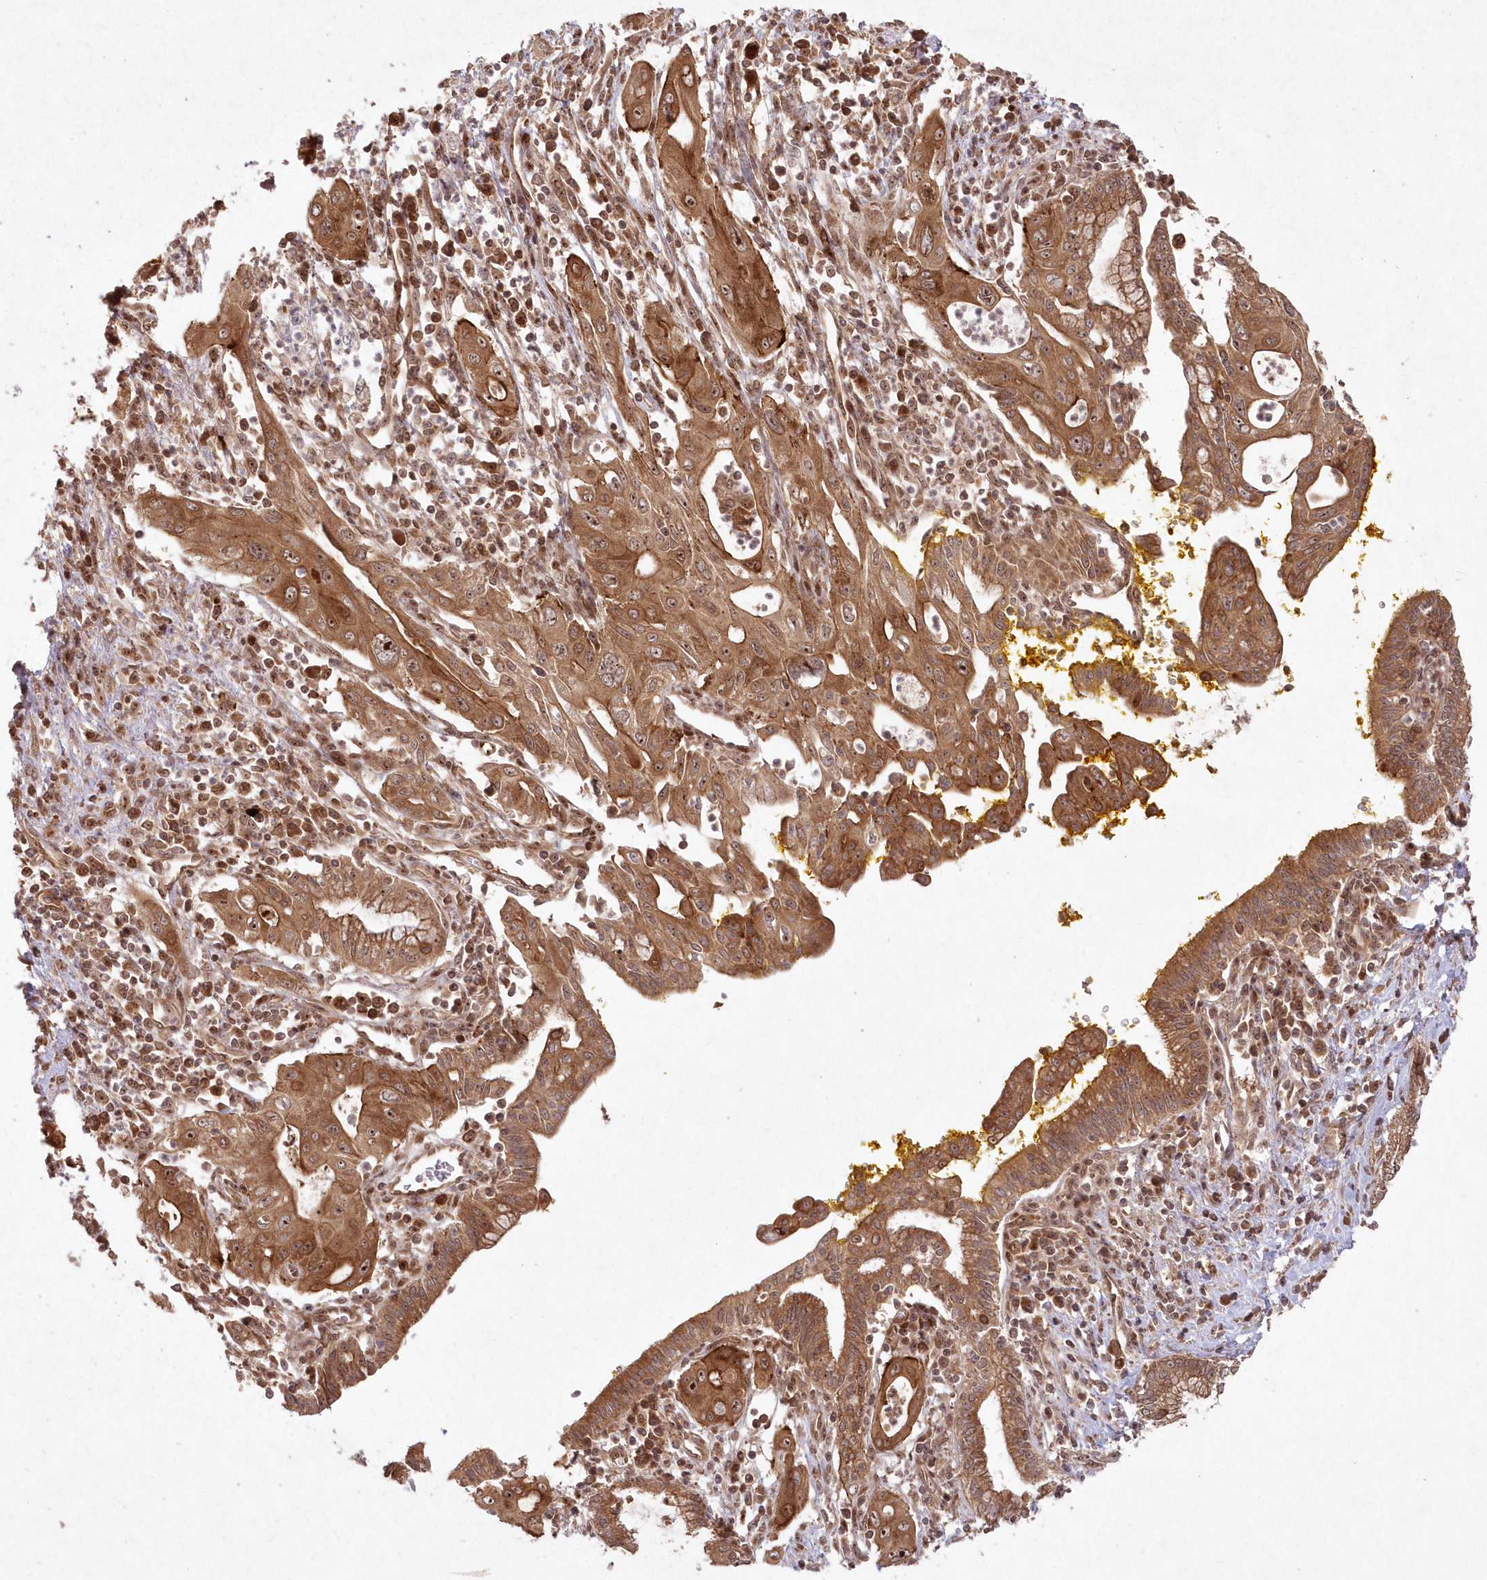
{"staining": {"intensity": "moderate", "quantity": ">75%", "location": "cytoplasmic/membranous,nuclear"}, "tissue": "pancreatic cancer", "cell_type": "Tumor cells", "image_type": "cancer", "snomed": [{"axis": "morphology", "description": "Adenocarcinoma, NOS"}, {"axis": "topography", "description": "Pancreas"}], "caption": "Moderate cytoplasmic/membranous and nuclear staining for a protein is identified in approximately >75% of tumor cells of pancreatic cancer (adenocarcinoma) using immunohistochemistry.", "gene": "SERINC1", "patient": {"sex": "male", "age": 58}}